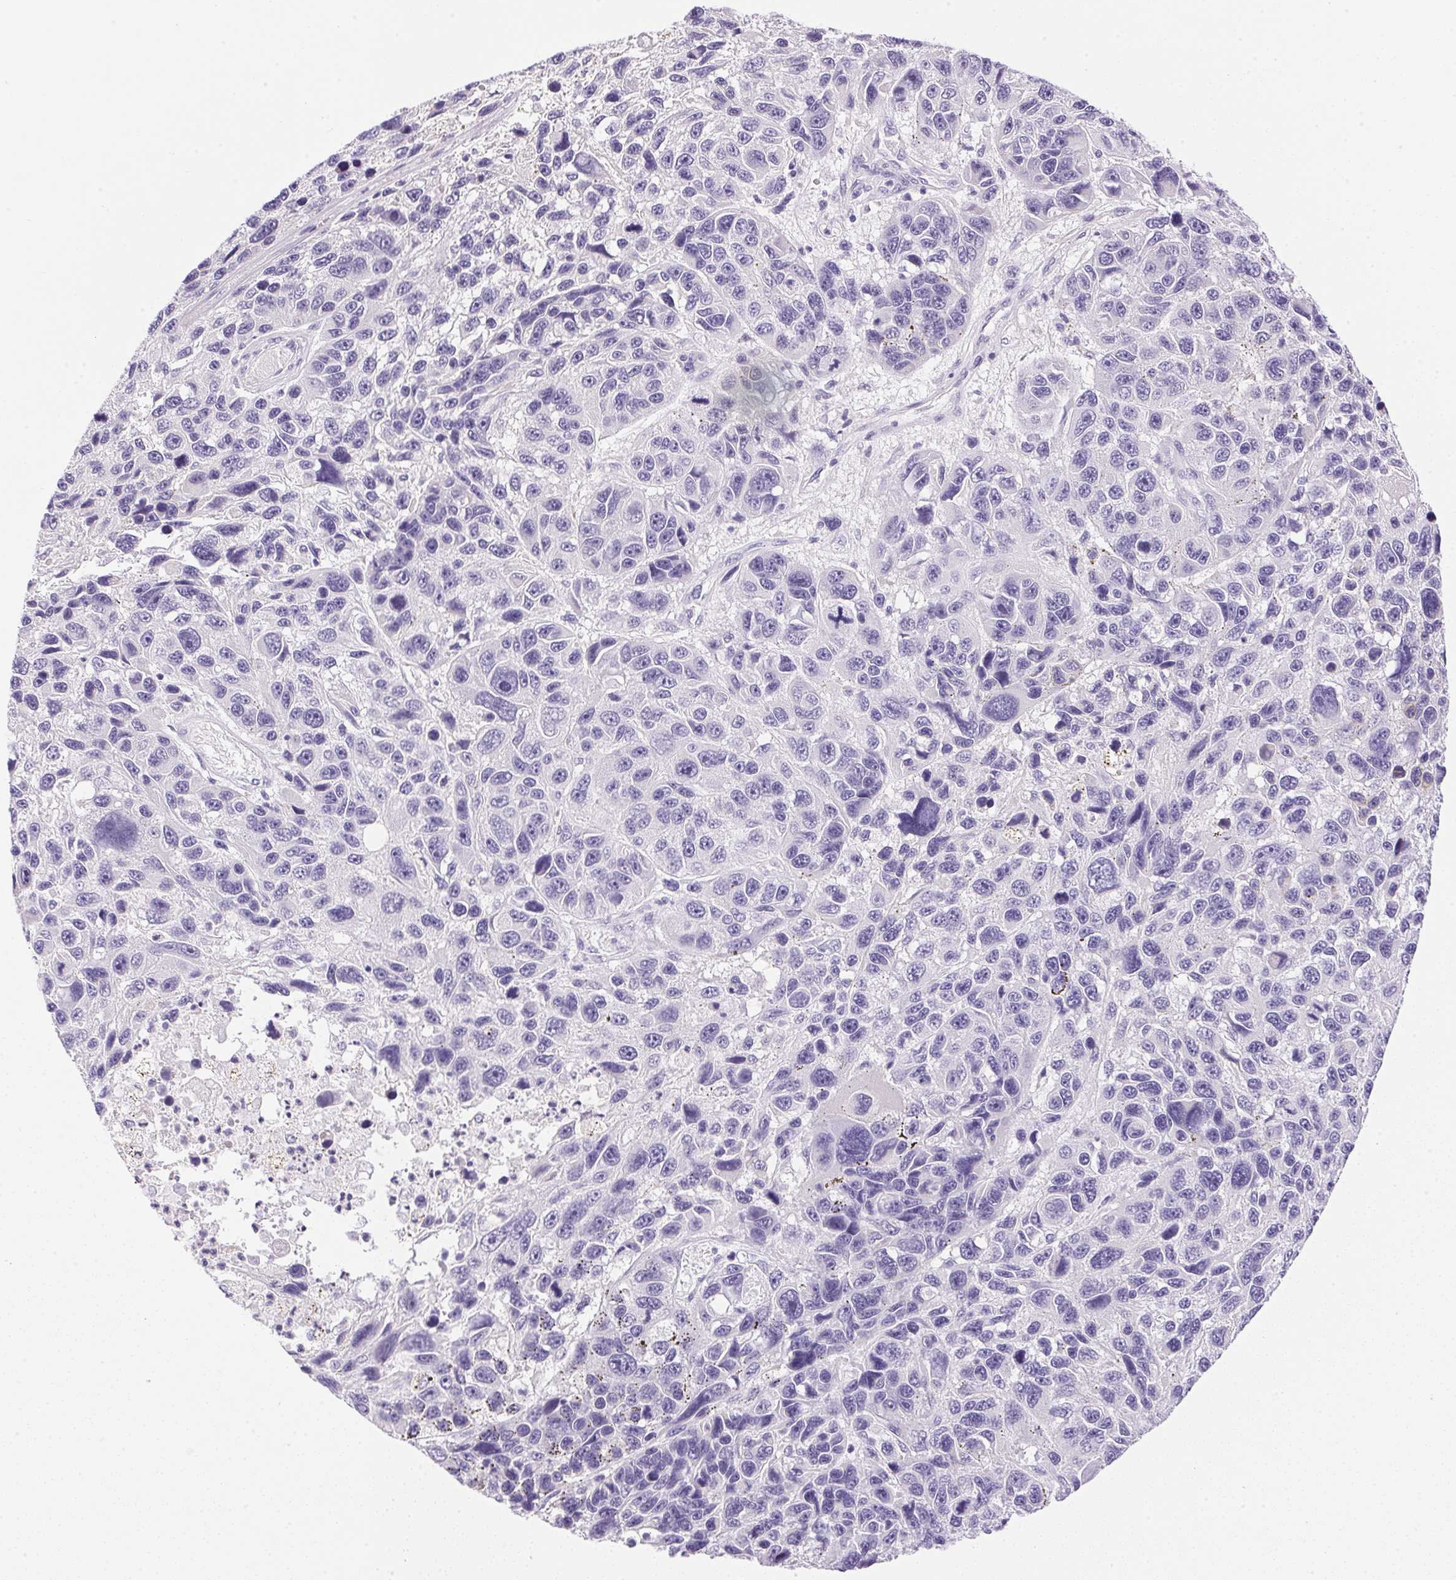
{"staining": {"intensity": "negative", "quantity": "none", "location": "none"}, "tissue": "melanoma", "cell_type": "Tumor cells", "image_type": "cancer", "snomed": [{"axis": "morphology", "description": "Malignant melanoma, NOS"}, {"axis": "topography", "description": "Skin"}], "caption": "An immunohistochemistry (IHC) histopathology image of malignant melanoma is shown. There is no staining in tumor cells of malignant melanoma. (Brightfield microscopy of DAB (3,3'-diaminobenzidine) immunohistochemistry at high magnification).", "gene": "ATP6V0A4", "patient": {"sex": "male", "age": 53}}